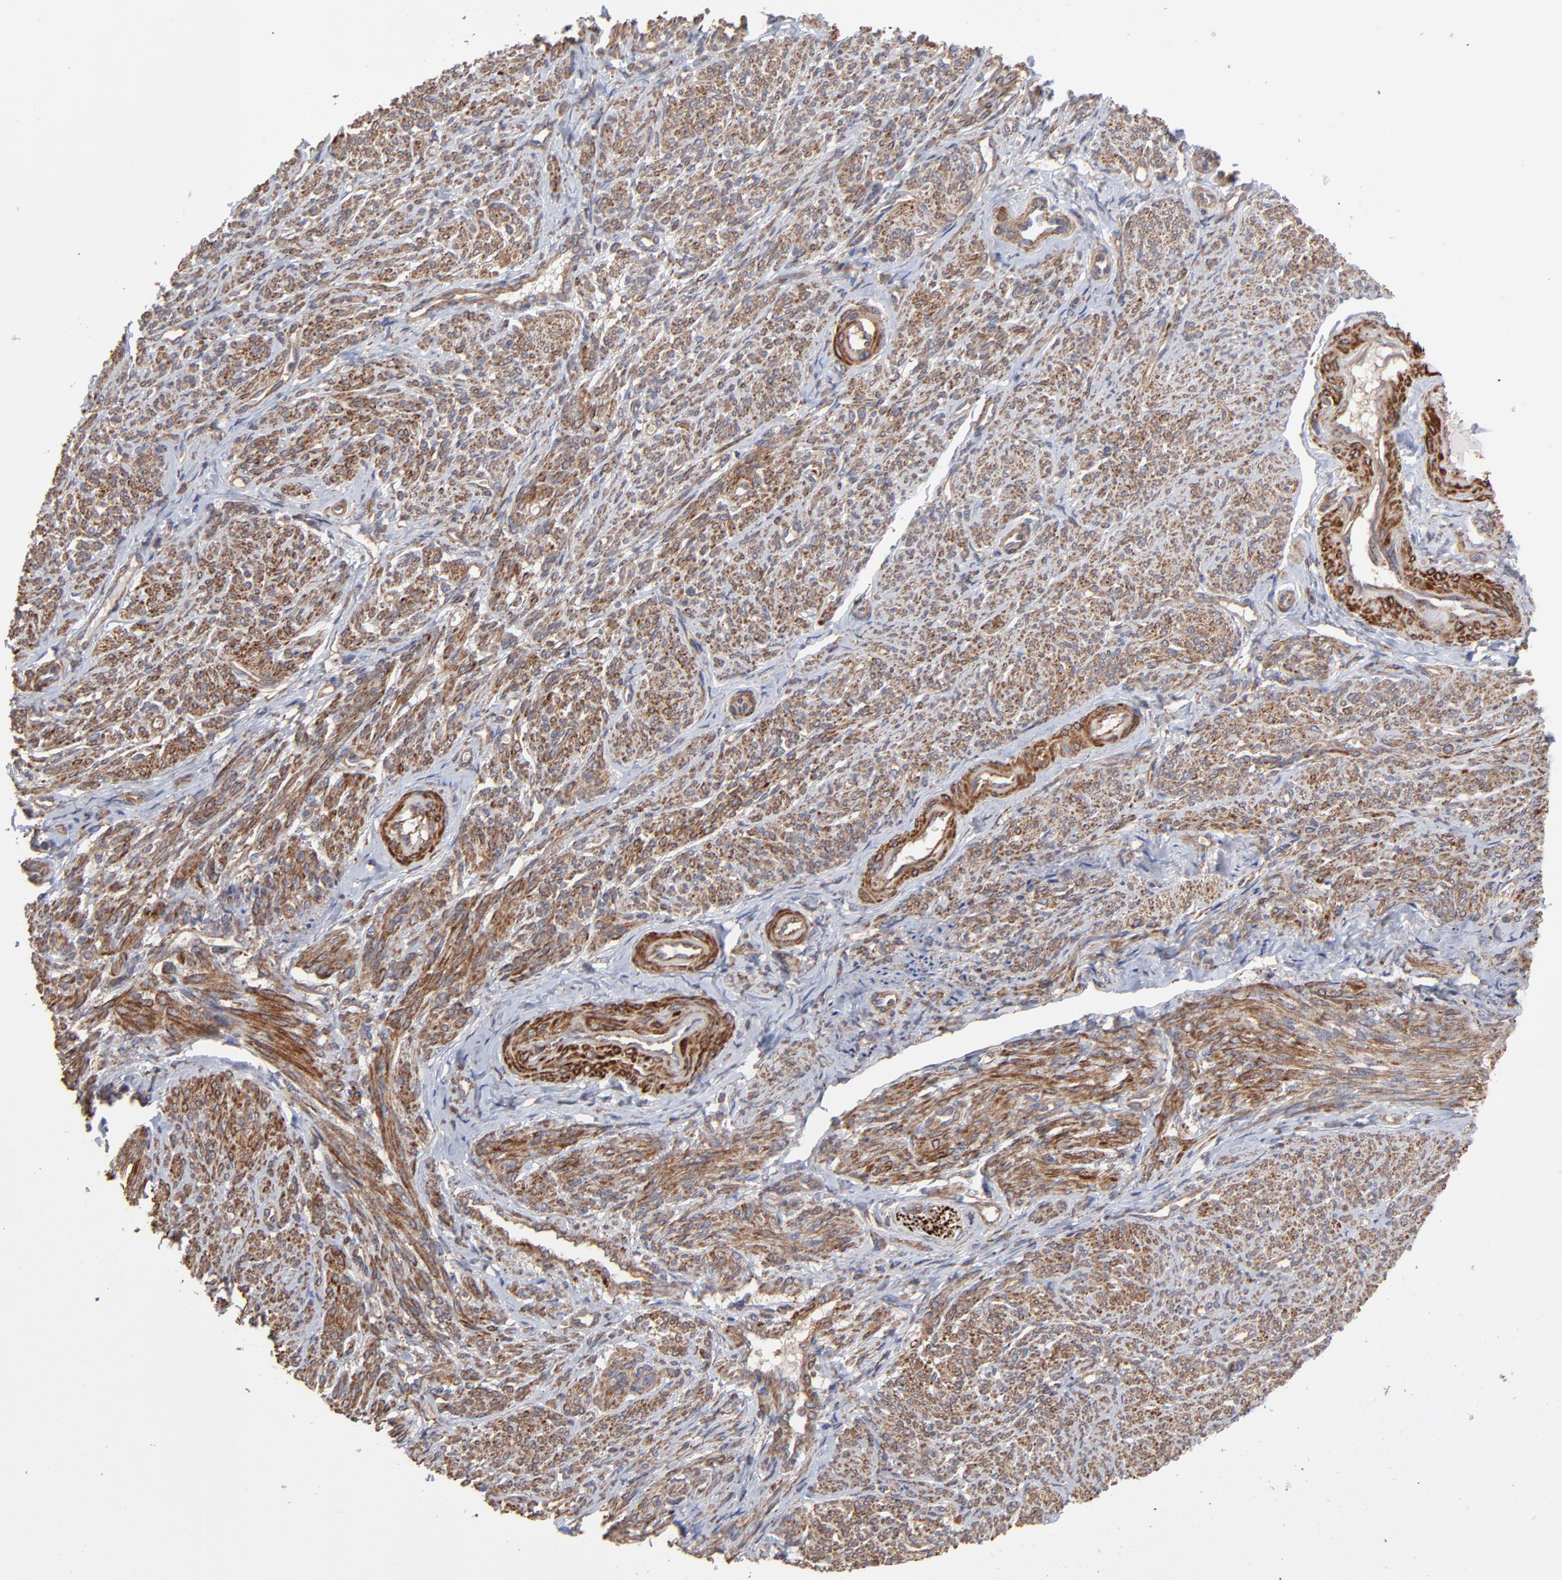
{"staining": {"intensity": "moderate", "quantity": ">75%", "location": "cytoplasmic/membranous"}, "tissue": "smooth muscle", "cell_type": "Smooth muscle cells", "image_type": "normal", "snomed": [{"axis": "morphology", "description": "Normal tissue, NOS"}, {"axis": "topography", "description": "Smooth muscle"}], "caption": "Protein staining of benign smooth muscle demonstrates moderate cytoplasmic/membranous expression in approximately >75% of smooth muscle cells.", "gene": "PFKM", "patient": {"sex": "female", "age": 65}}